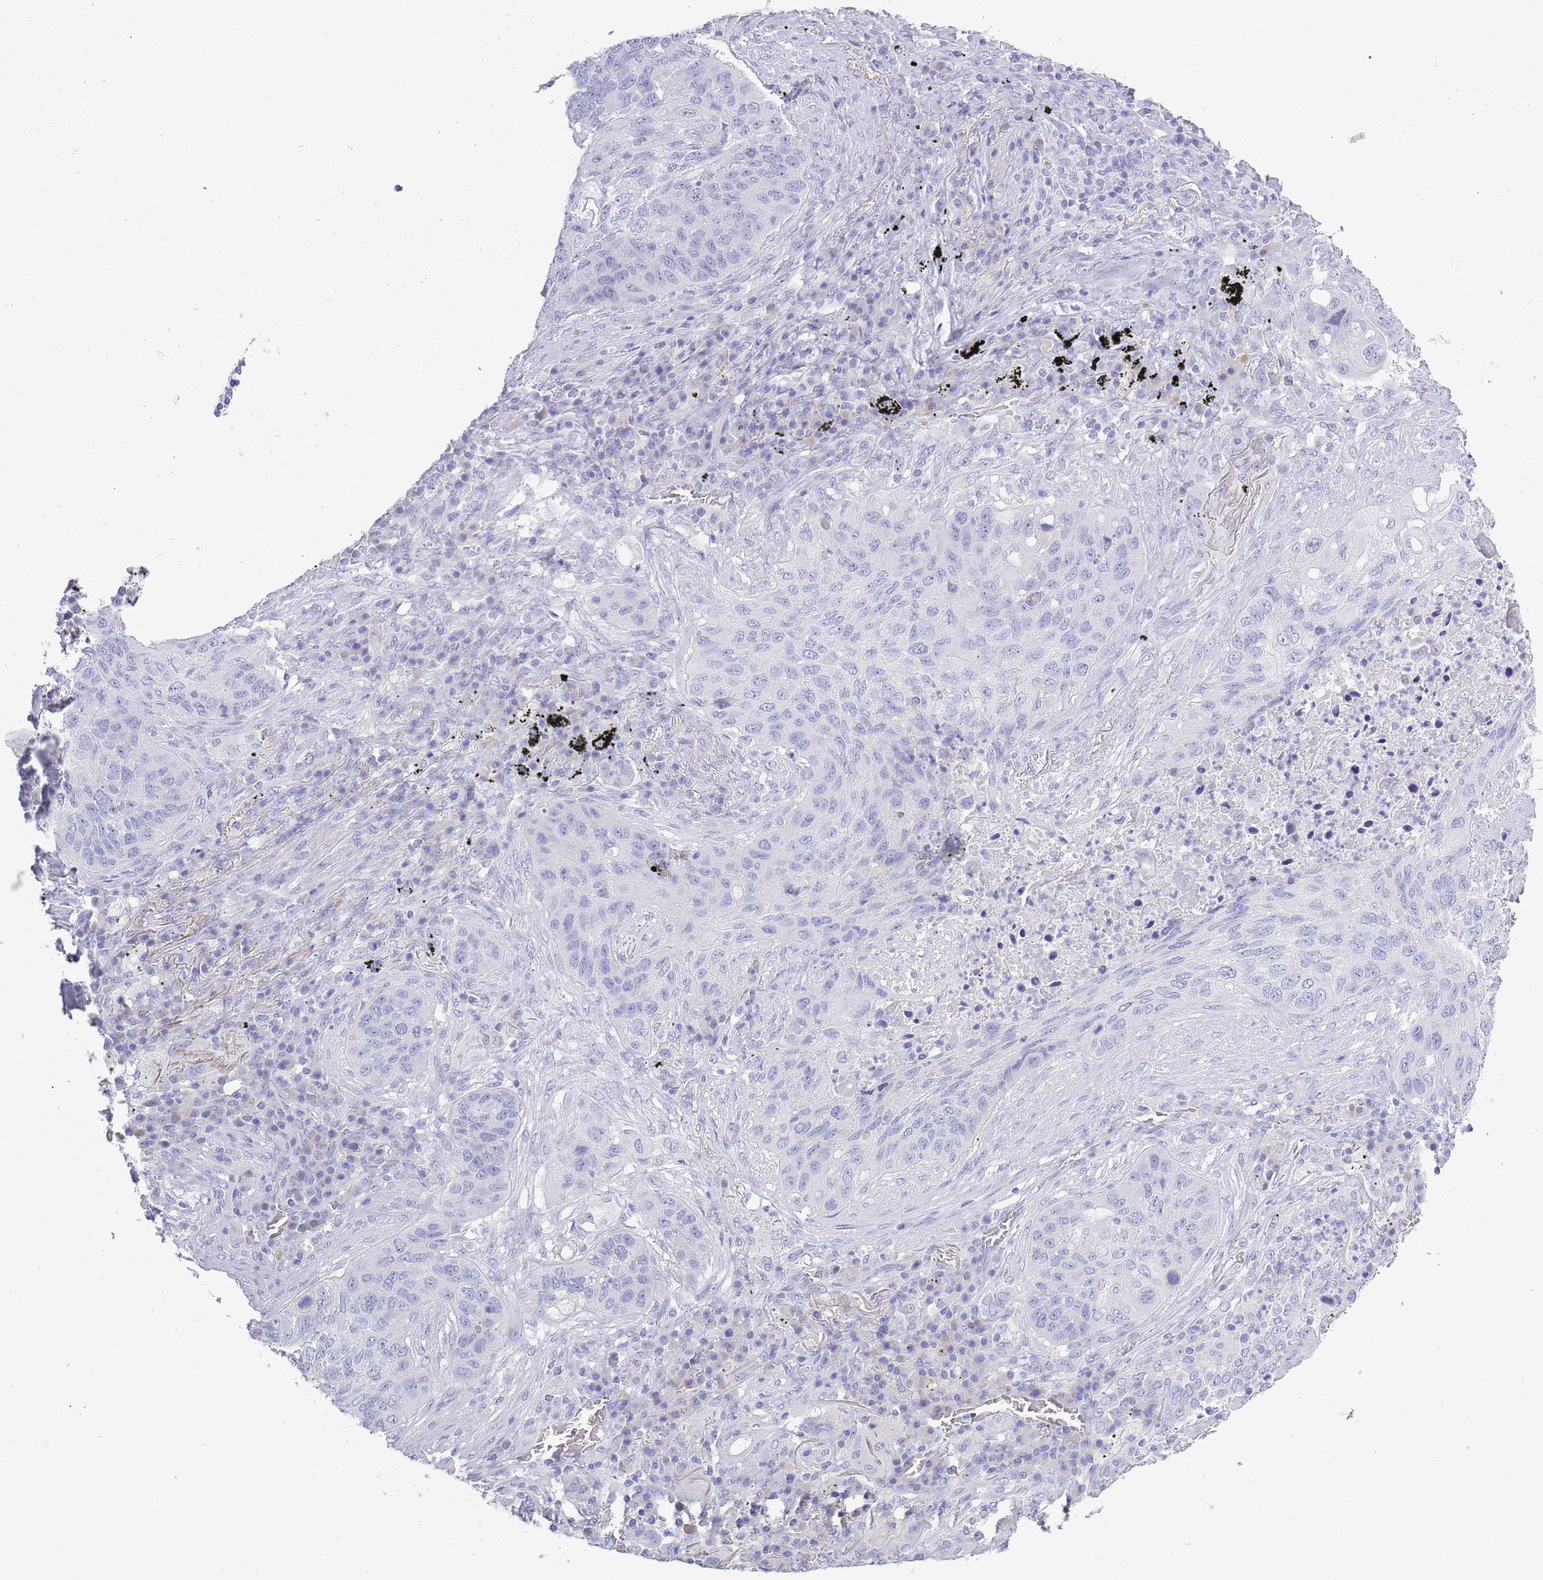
{"staining": {"intensity": "negative", "quantity": "none", "location": "none"}, "tissue": "lung cancer", "cell_type": "Tumor cells", "image_type": "cancer", "snomed": [{"axis": "morphology", "description": "Squamous cell carcinoma, NOS"}, {"axis": "topography", "description": "Lung"}], "caption": "This micrograph is of squamous cell carcinoma (lung) stained with immunohistochemistry to label a protein in brown with the nuclei are counter-stained blue. There is no positivity in tumor cells.", "gene": "ACR", "patient": {"sex": "female", "age": 63}}